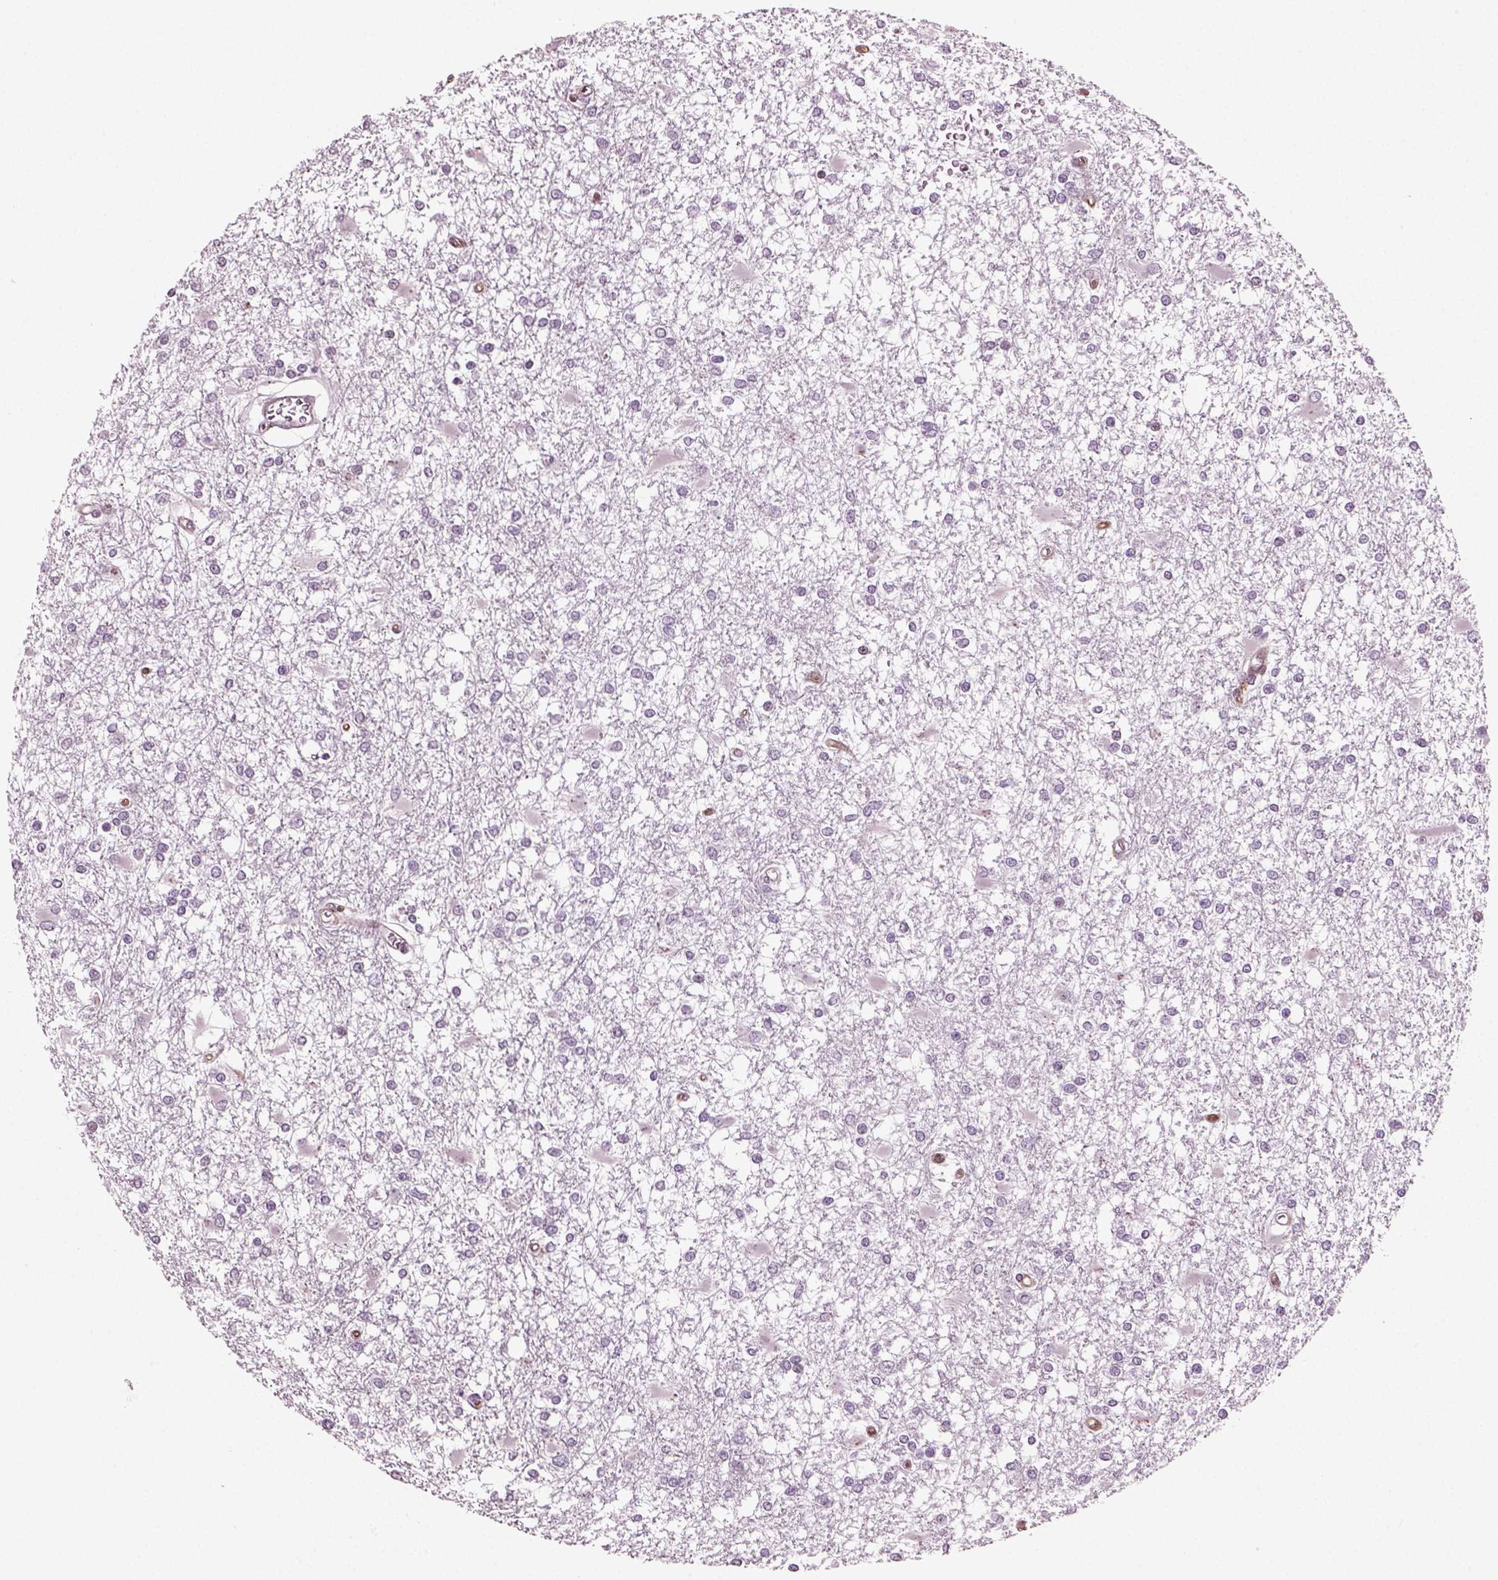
{"staining": {"intensity": "negative", "quantity": "none", "location": "none"}, "tissue": "glioma", "cell_type": "Tumor cells", "image_type": "cancer", "snomed": [{"axis": "morphology", "description": "Glioma, malignant, High grade"}, {"axis": "topography", "description": "Cerebral cortex"}], "caption": "IHC histopathology image of neoplastic tissue: glioma stained with DAB demonstrates no significant protein staining in tumor cells. (Stains: DAB (3,3'-diaminobenzidine) IHC with hematoxylin counter stain, Microscopy: brightfield microscopy at high magnification).", "gene": "HEYL", "patient": {"sex": "male", "age": 79}}